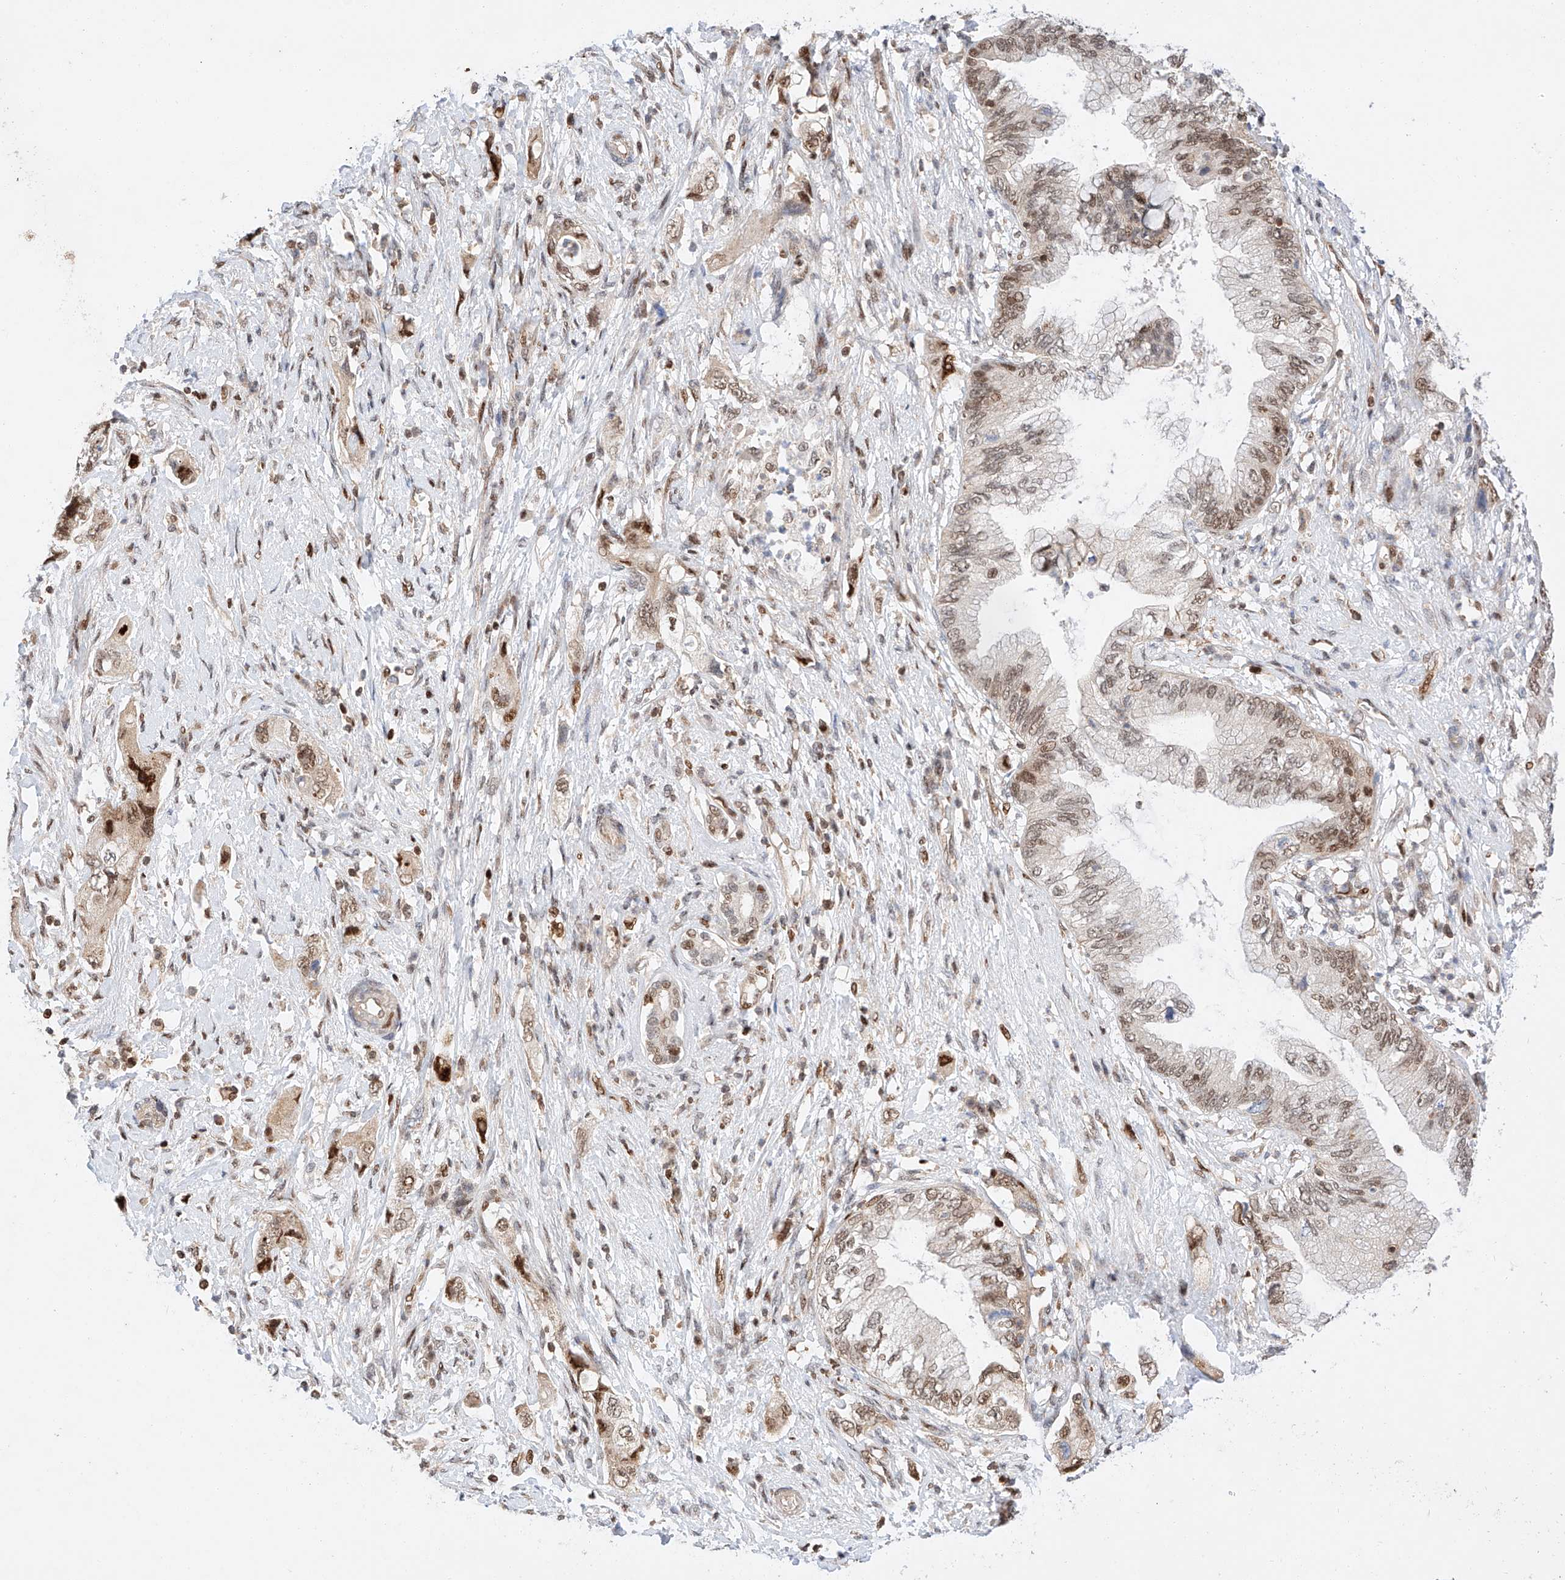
{"staining": {"intensity": "moderate", "quantity": ">75%", "location": "nuclear"}, "tissue": "pancreatic cancer", "cell_type": "Tumor cells", "image_type": "cancer", "snomed": [{"axis": "morphology", "description": "Adenocarcinoma, NOS"}, {"axis": "topography", "description": "Pancreas"}], "caption": "Immunohistochemistry (DAB) staining of pancreatic cancer exhibits moderate nuclear protein positivity in about >75% of tumor cells.", "gene": "HDAC9", "patient": {"sex": "female", "age": 73}}